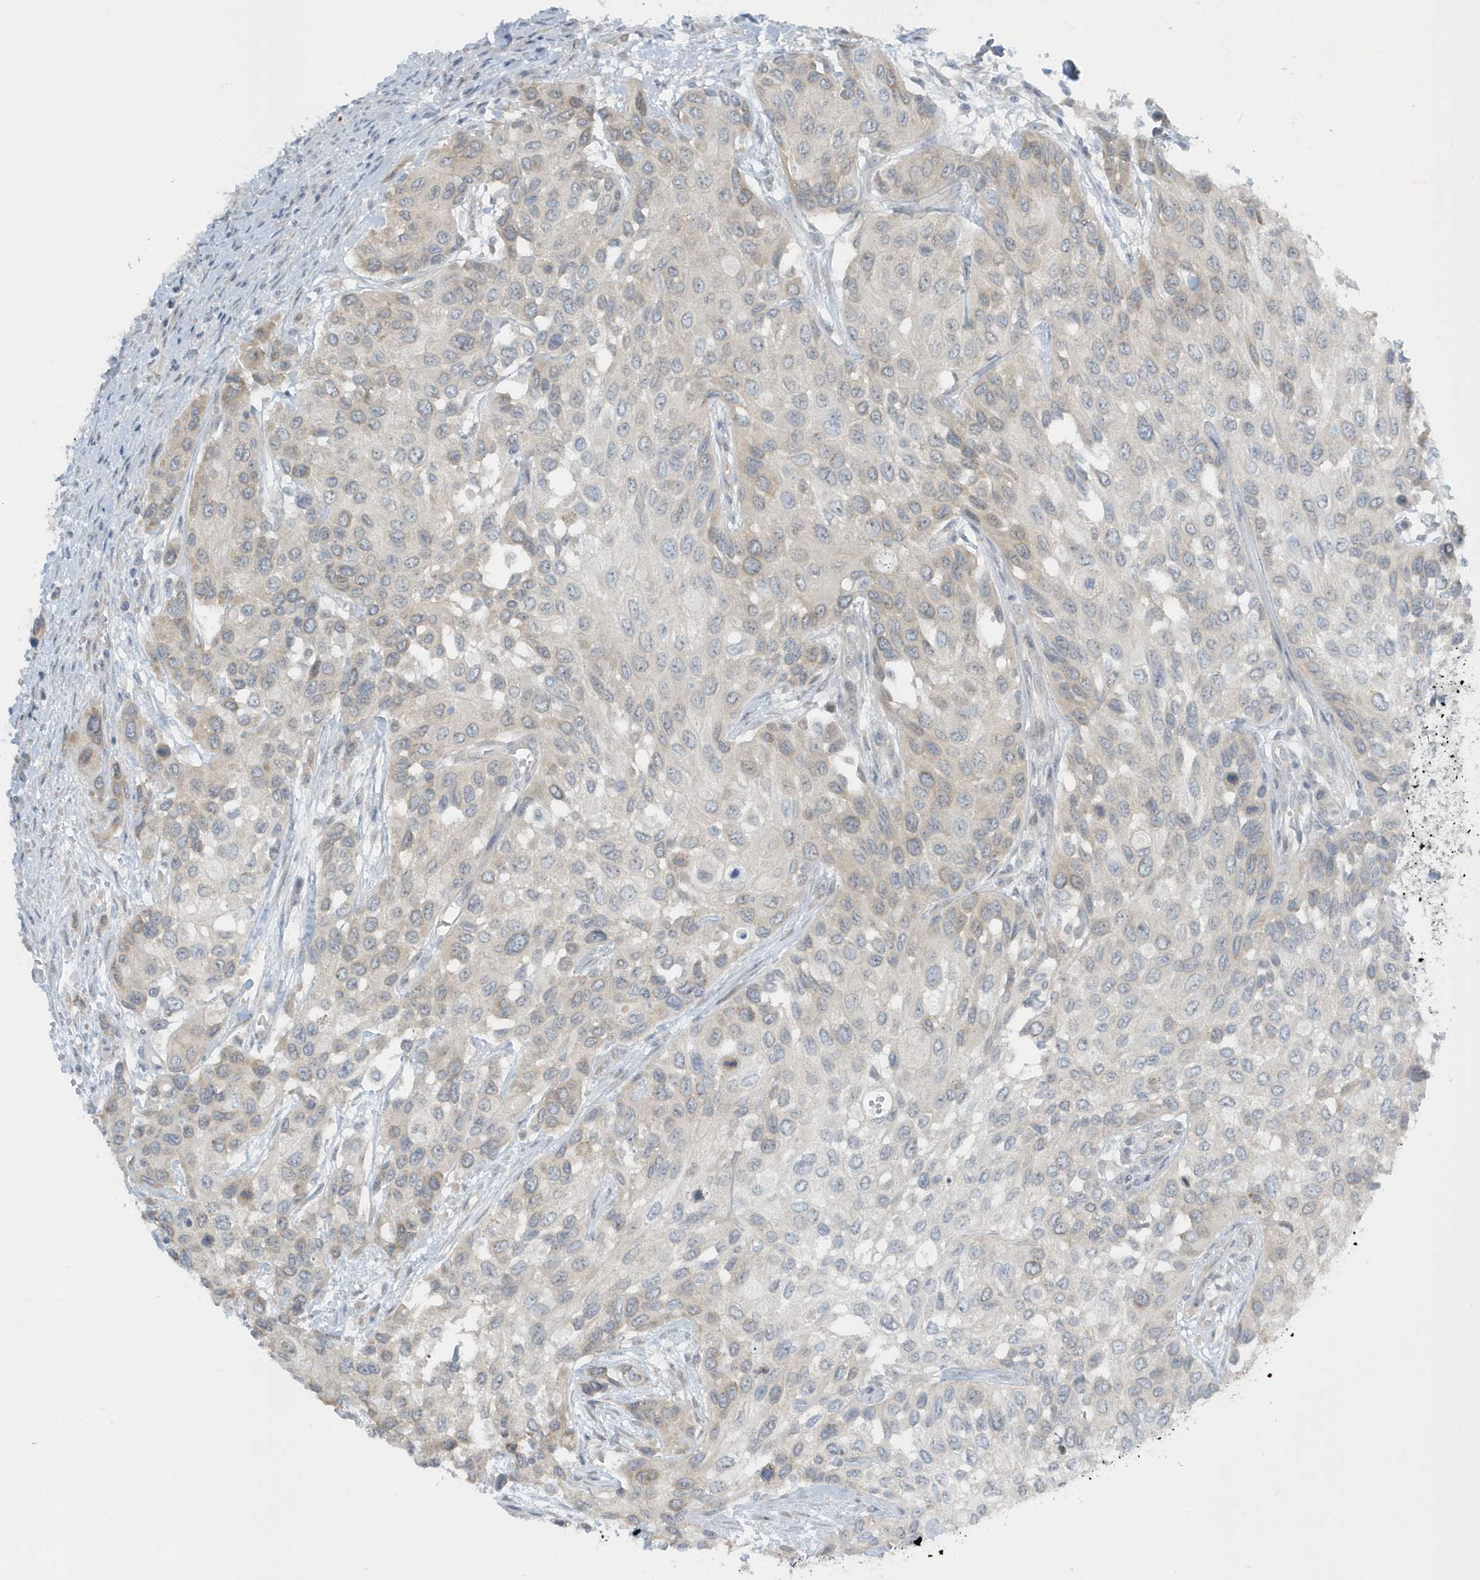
{"staining": {"intensity": "weak", "quantity": "25%-75%", "location": "cytoplasmic/membranous"}, "tissue": "urothelial cancer", "cell_type": "Tumor cells", "image_type": "cancer", "snomed": [{"axis": "morphology", "description": "Normal tissue, NOS"}, {"axis": "morphology", "description": "Urothelial carcinoma, High grade"}, {"axis": "topography", "description": "Vascular tissue"}, {"axis": "topography", "description": "Urinary bladder"}], "caption": "This micrograph displays immunohistochemistry staining of urothelial carcinoma (high-grade), with low weak cytoplasmic/membranous staining in about 25%-75% of tumor cells.", "gene": "SCN3A", "patient": {"sex": "female", "age": 56}}